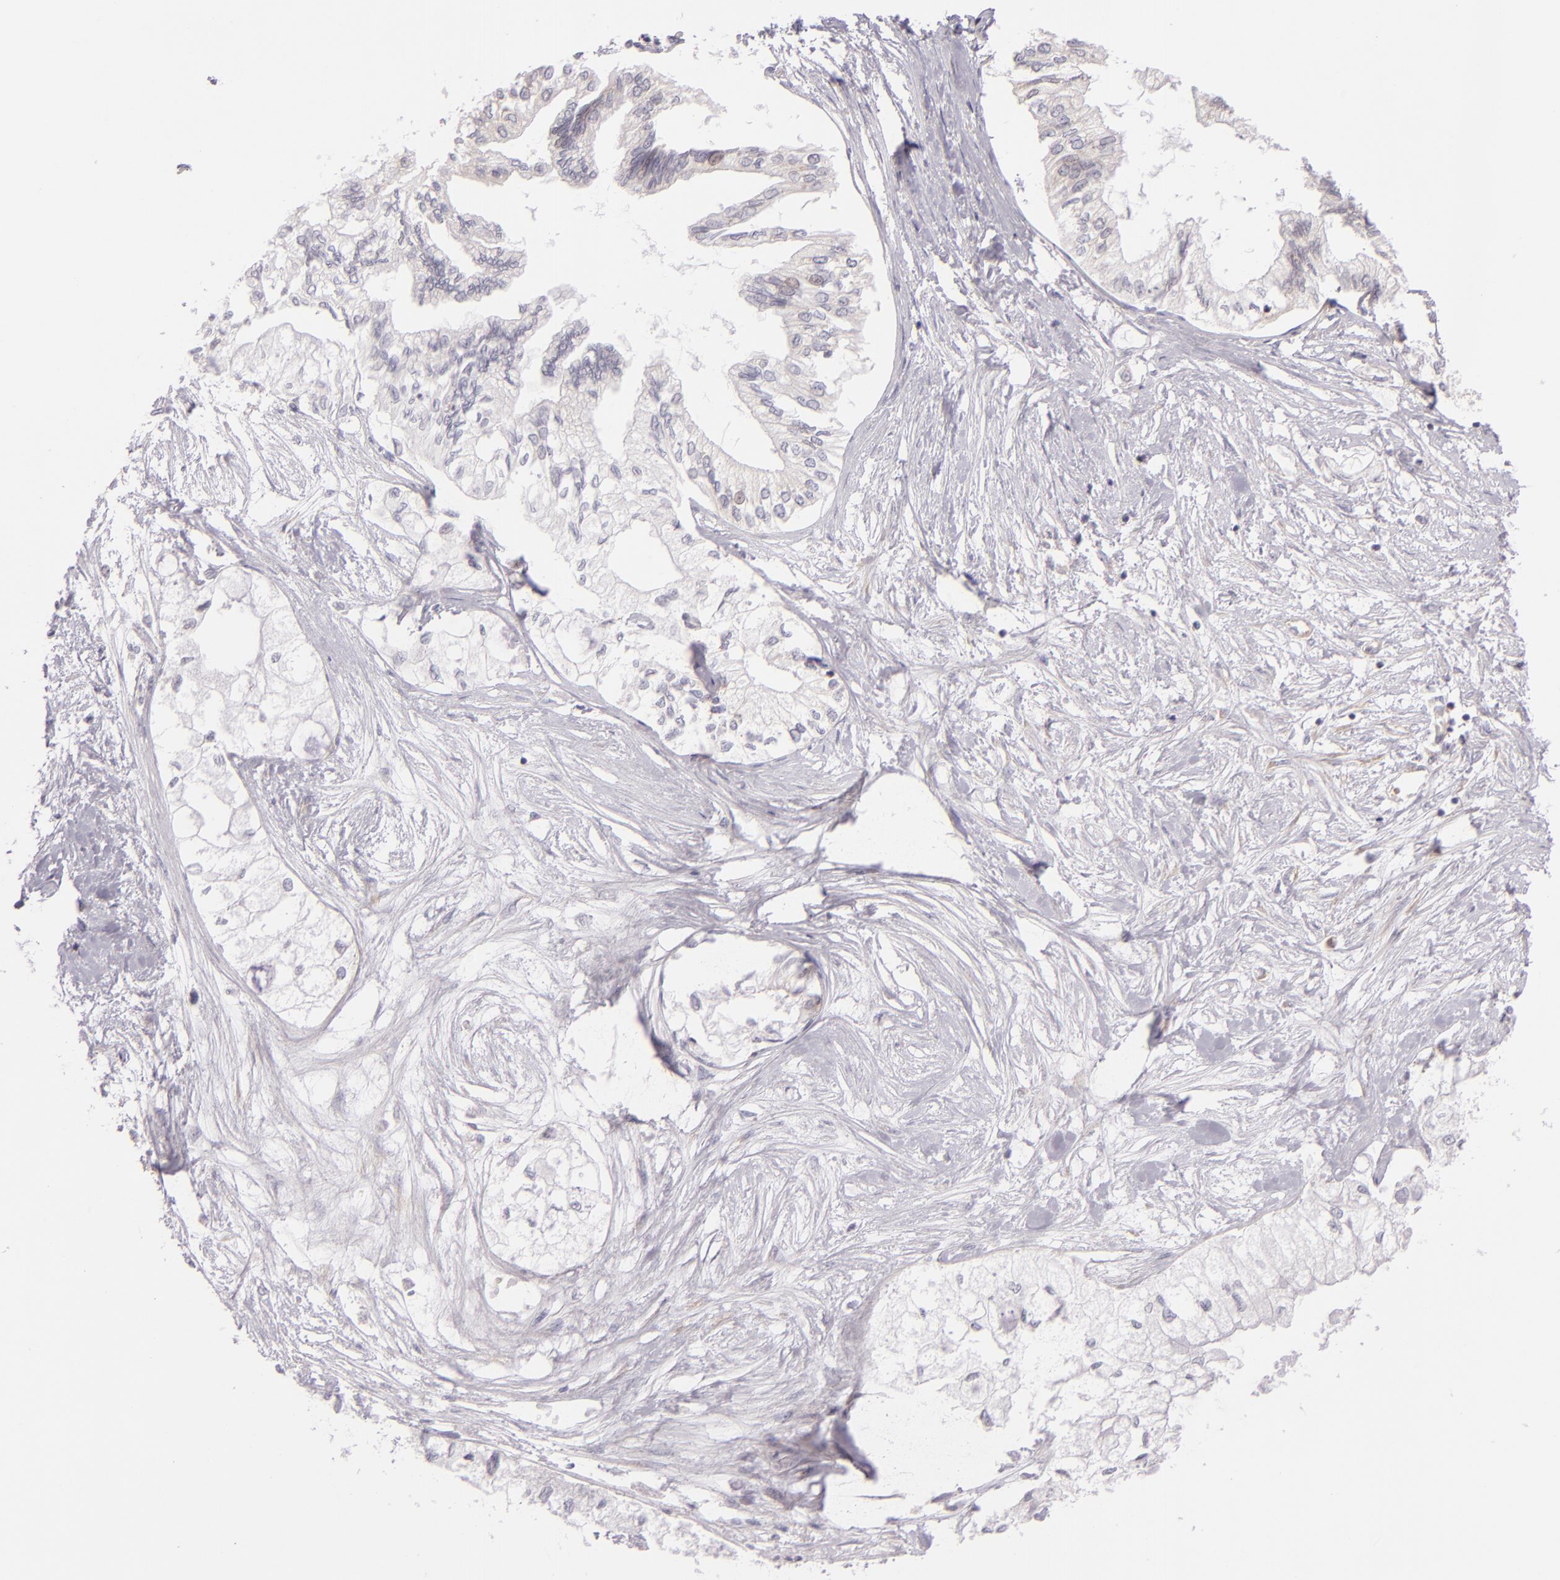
{"staining": {"intensity": "negative", "quantity": "none", "location": "none"}, "tissue": "pancreatic cancer", "cell_type": "Tumor cells", "image_type": "cancer", "snomed": [{"axis": "morphology", "description": "Adenocarcinoma, NOS"}, {"axis": "topography", "description": "Pancreas"}], "caption": "Immunohistochemistry (IHC) of pancreatic cancer reveals no expression in tumor cells.", "gene": "UPF3B", "patient": {"sex": "male", "age": 79}}